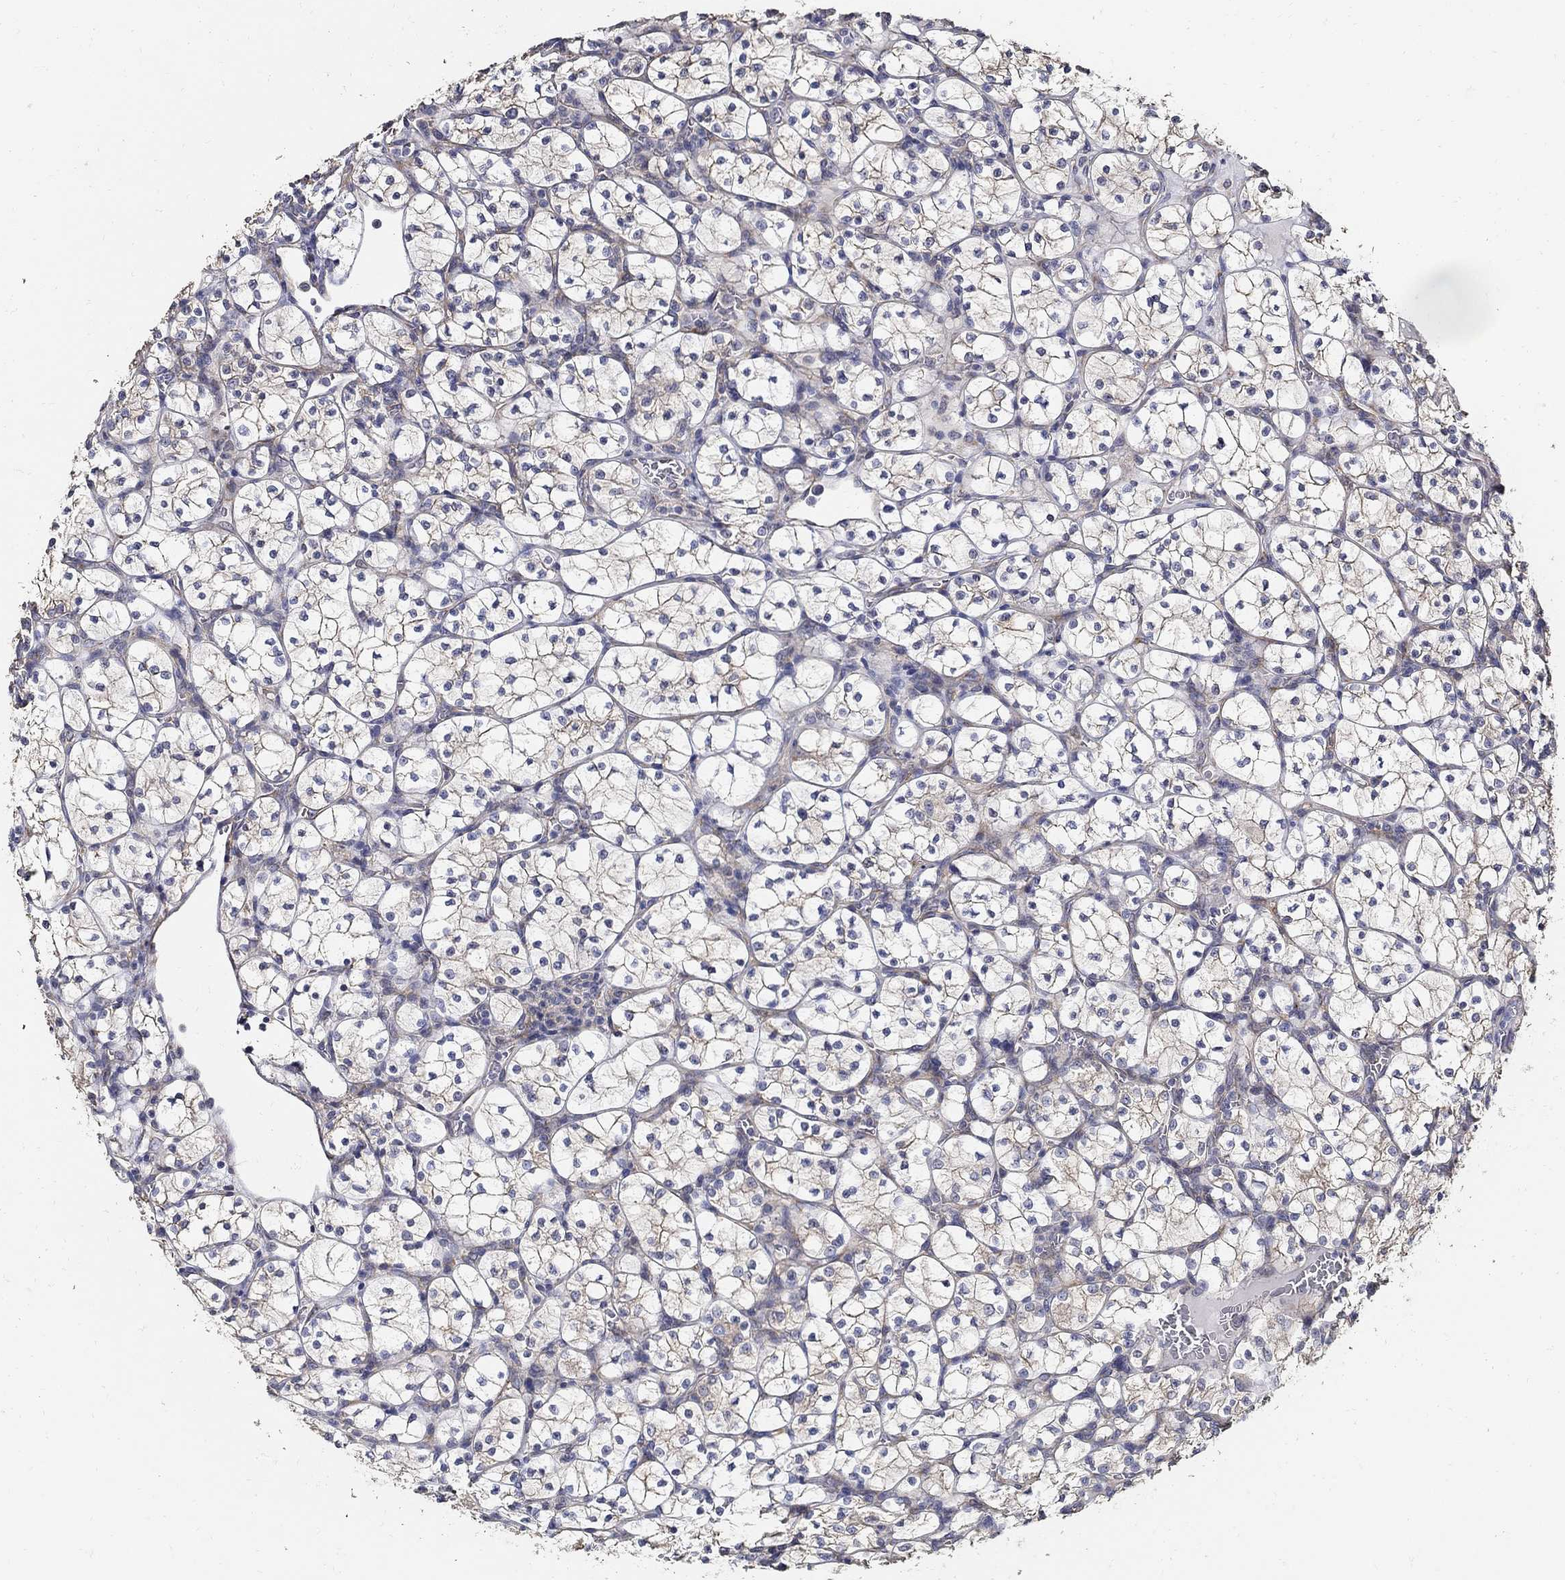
{"staining": {"intensity": "weak", "quantity": "25%-75%", "location": "cytoplasmic/membranous"}, "tissue": "renal cancer", "cell_type": "Tumor cells", "image_type": "cancer", "snomed": [{"axis": "morphology", "description": "Adenocarcinoma, NOS"}, {"axis": "topography", "description": "Kidney"}], "caption": "About 25%-75% of tumor cells in human renal cancer (adenocarcinoma) exhibit weak cytoplasmic/membranous protein staining as visualized by brown immunohistochemical staining.", "gene": "EMILIN3", "patient": {"sex": "female", "age": 89}}